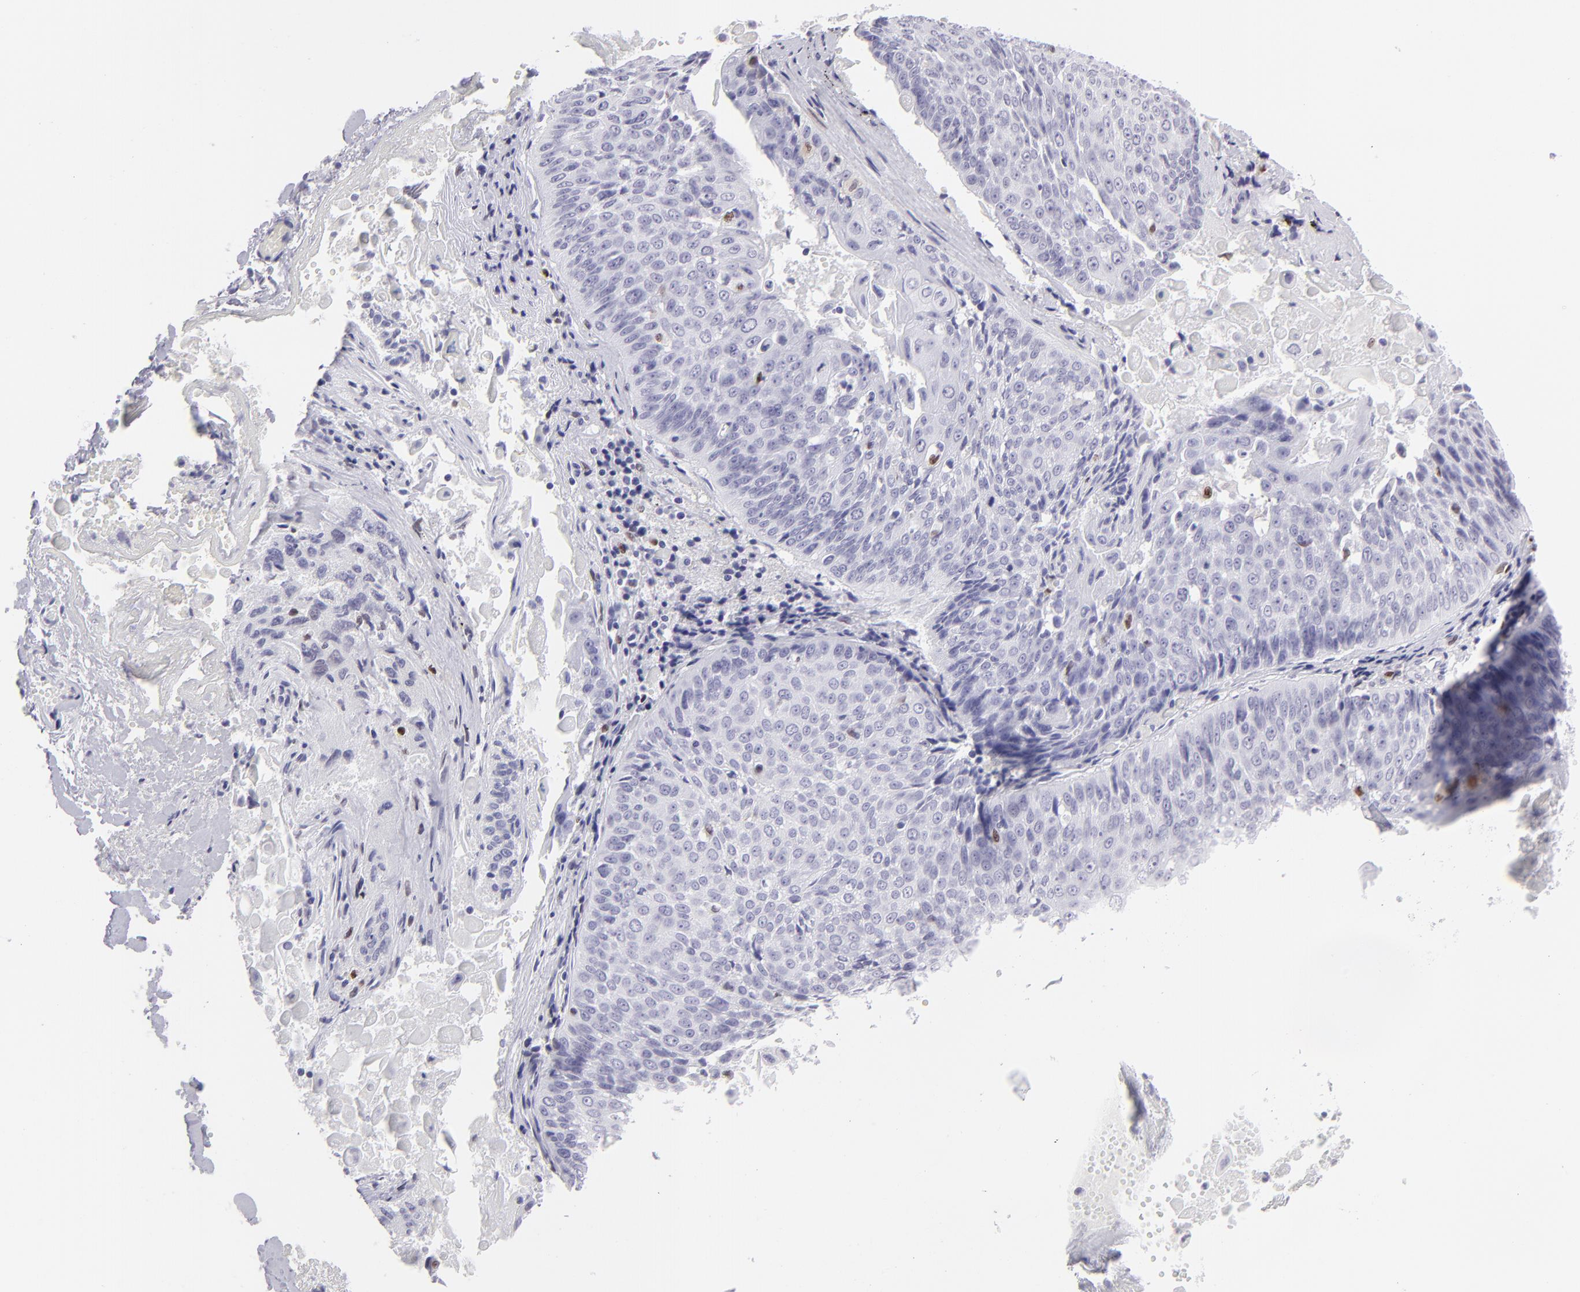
{"staining": {"intensity": "negative", "quantity": "none", "location": "none"}, "tissue": "lung cancer", "cell_type": "Tumor cells", "image_type": "cancer", "snomed": [{"axis": "morphology", "description": "Adenocarcinoma, NOS"}, {"axis": "topography", "description": "Lung"}], "caption": "Immunohistochemical staining of human lung adenocarcinoma demonstrates no significant staining in tumor cells. (Stains: DAB immunohistochemistry with hematoxylin counter stain, Microscopy: brightfield microscopy at high magnification).", "gene": "MITF", "patient": {"sex": "male", "age": 60}}